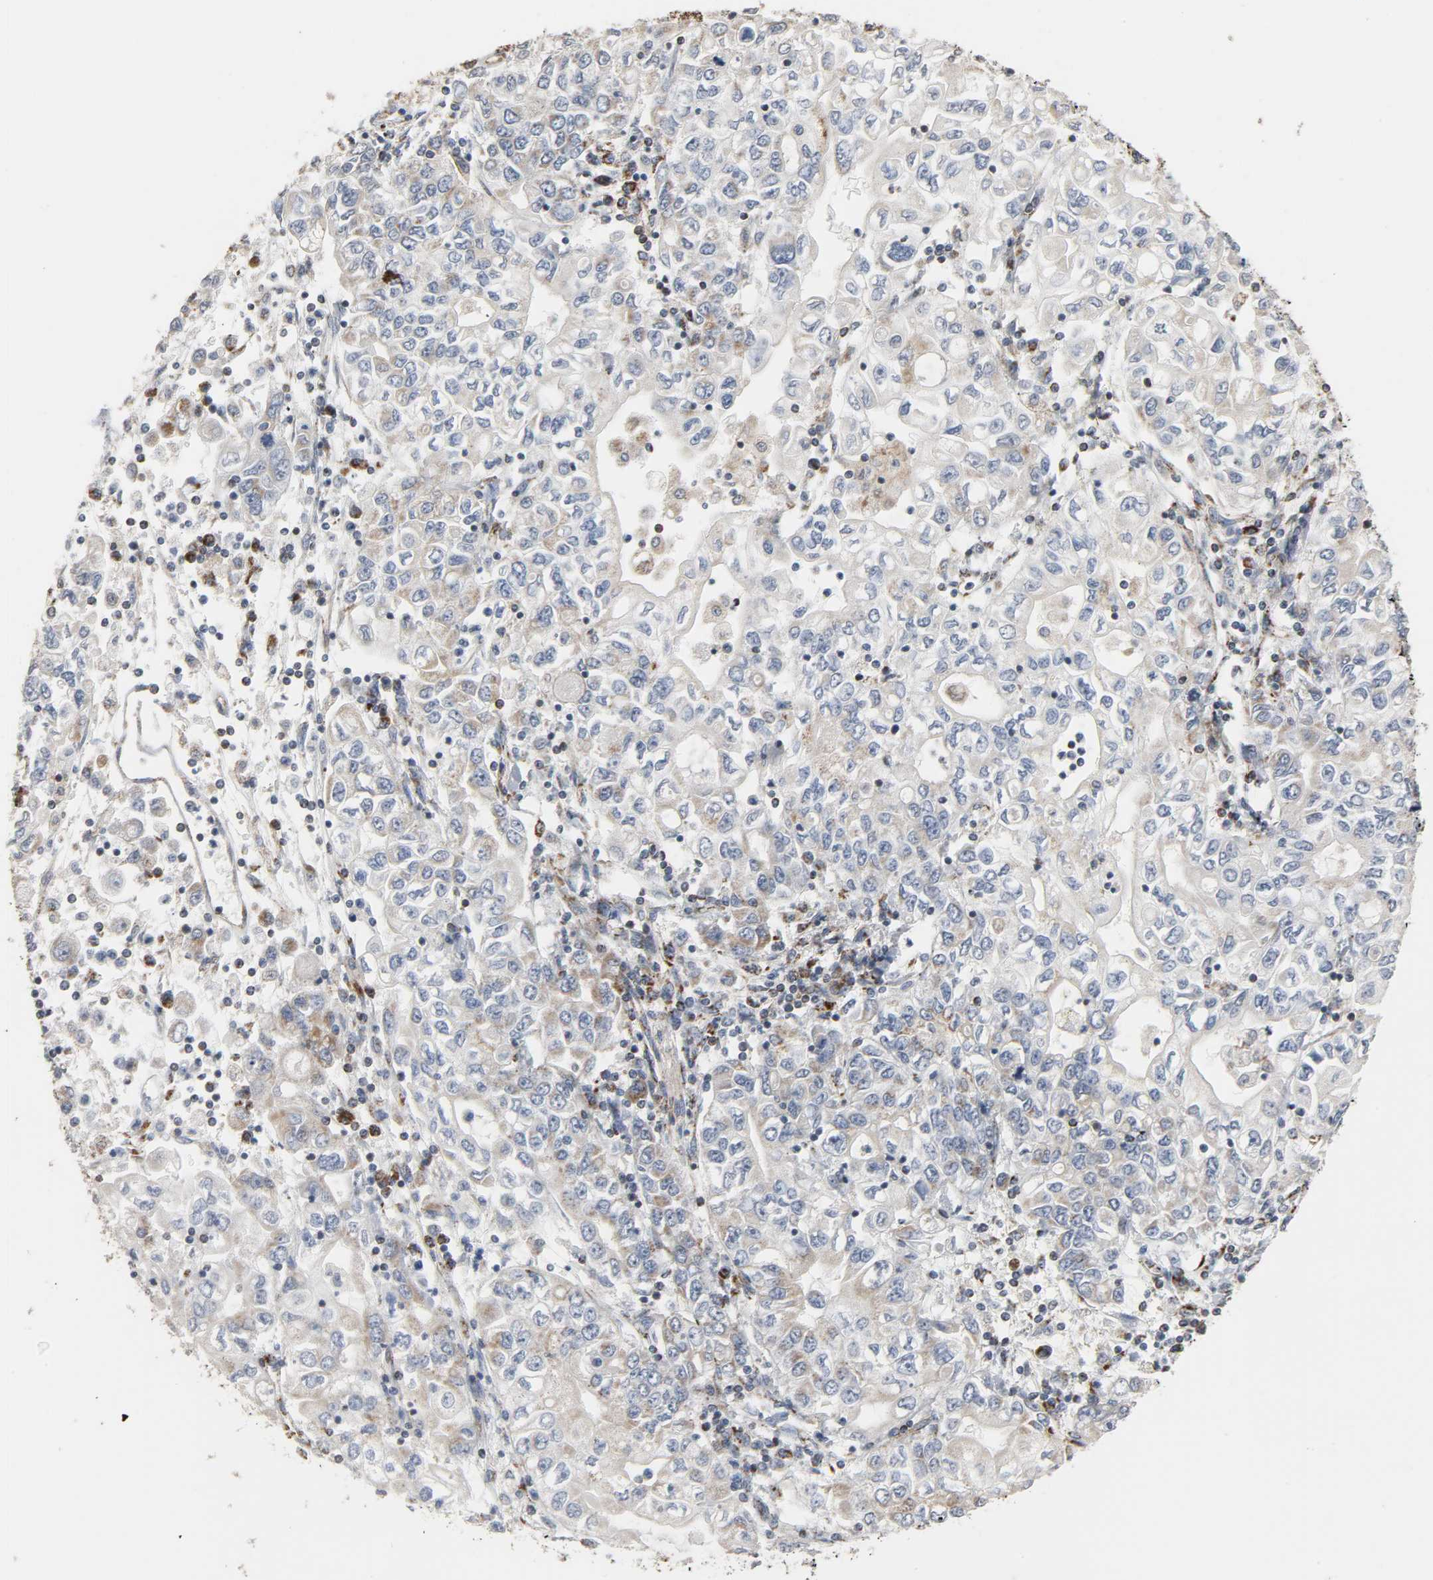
{"staining": {"intensity": "weak", "quantity": "25%-75%", "location": "cytoplasmic/membranous"}, "tissue": "stomach cancer", "cell_type": "Tumor cells", "image_type": "cancer", "snomed": [{"axis": "morphology", "description": "Adenocarcinoma, NOS"}, {"axis": "topography", "description": "Stomach, lower"}], "caption": "A brown stain highlights weak cytoplasmic/membranous staining of a protein in human adenocarcinoma (stomach) tumor cells.", "gene": "ACAT1", "patient": {"sex": "female", "age": 72}}